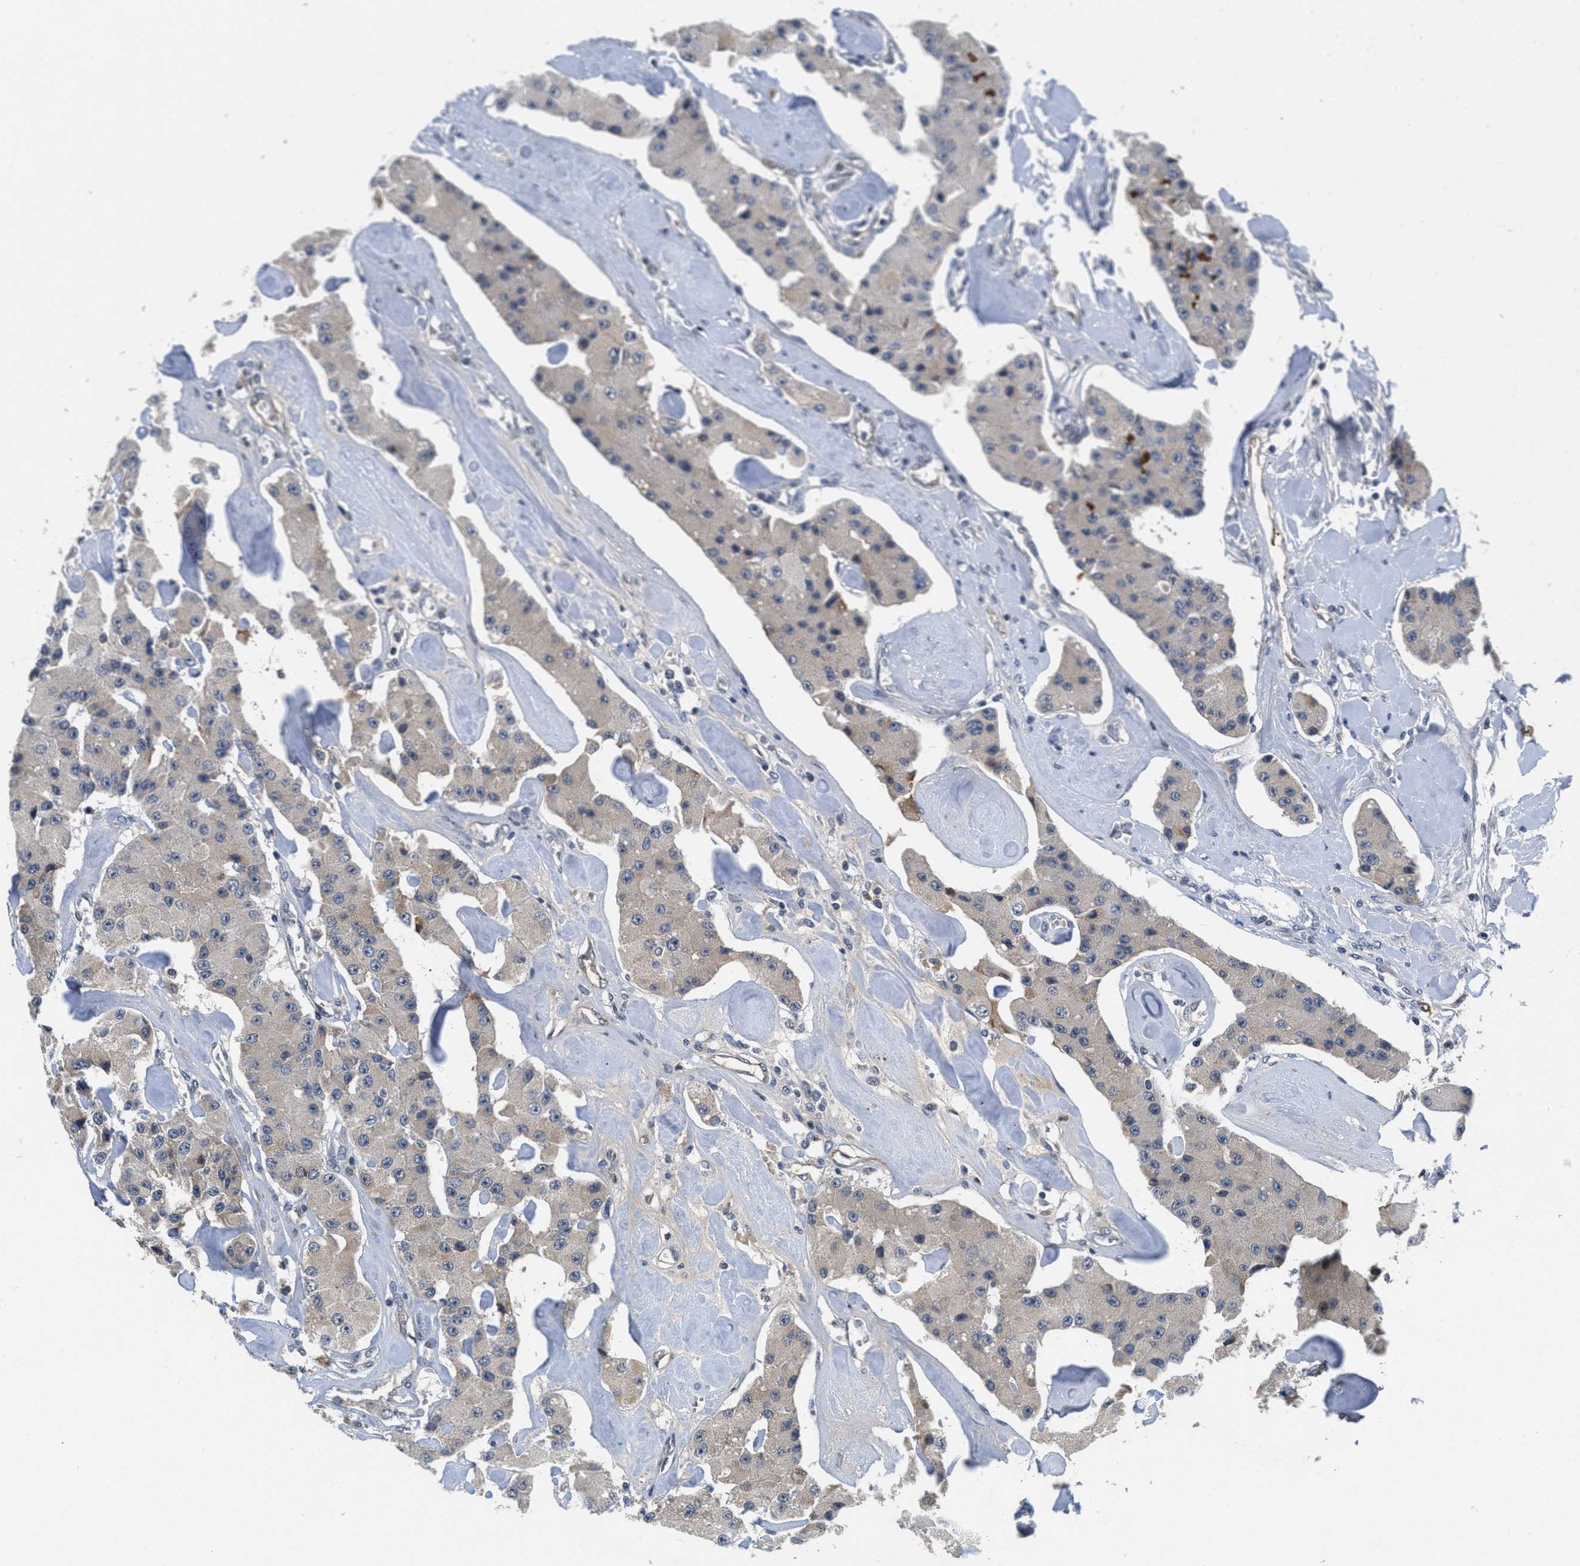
{"staining": {"intensity": "weak", "quantity": ">75%", "location": "cytoplasmic/membranous"}, "tissue": "carcinoid", "cell_type": "Tumor cells", "image_type": "cancer", "snomed": [{"axis": "morphology", "description": "Carcinoid, malignant, NOS"}, {"axis": "topography", "description": "Pancreas"}], "caption": "Carcinoid tissue reveals weak cytoplasmic/membranous positivity in about >75% of tumor cells", "gene": "ANGPT1", "patient": {"sex": "male", "age": 41}}